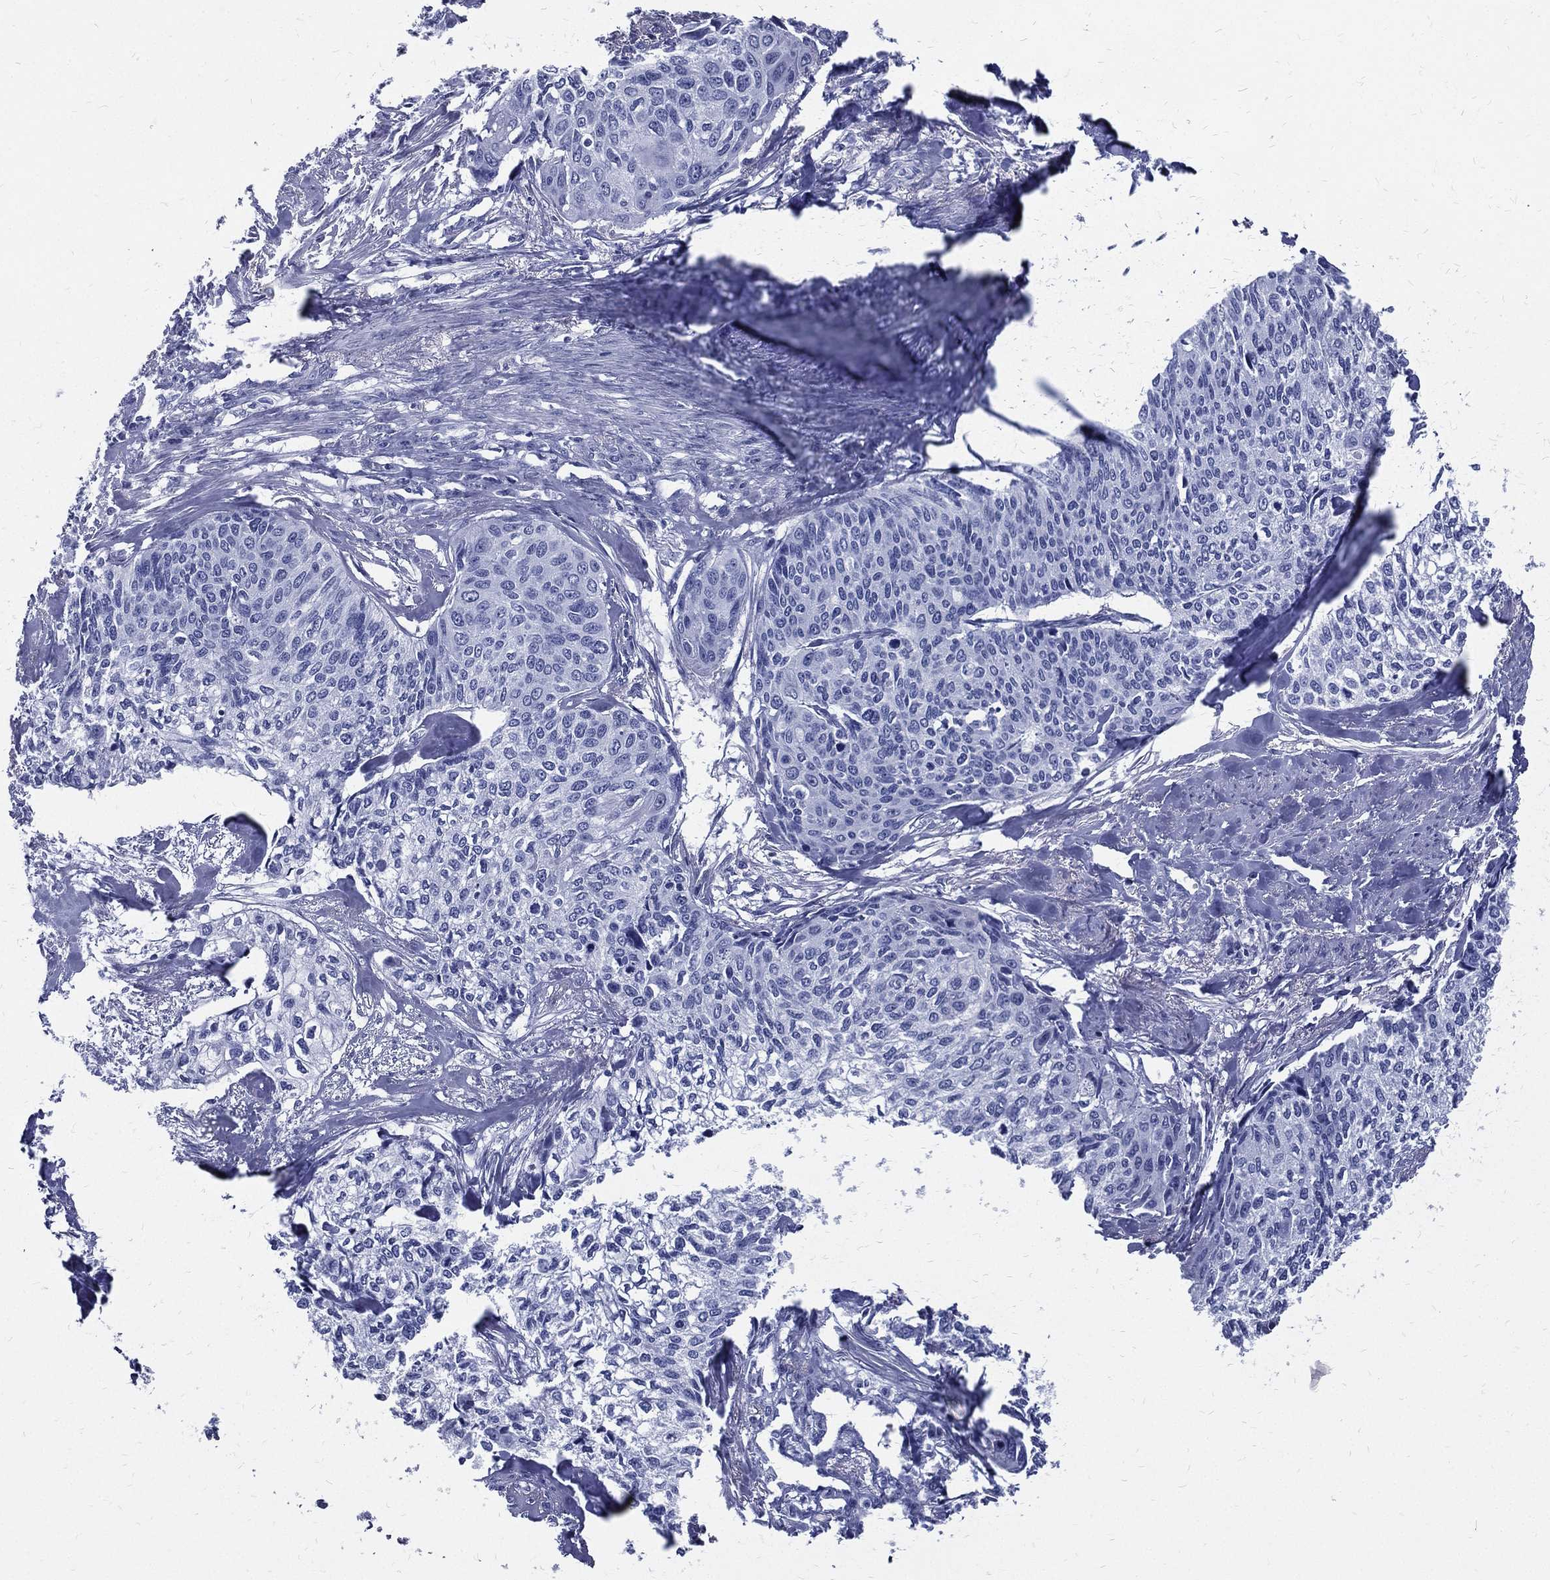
{"staining": {"intensity": "negative", "quantity": "none", "location": "none"}, "tissue": "cervical cancer", "cell_type": "Tumor cells", "image_type": "cancer", "snomed": [{"axis": "morphology", "description": "Squamous cell carcinoma, NOS"}, {"axis": "topography", "description": "Cervix"}], "caption": "This is a histopathology image of IHC staining of cervical cancer (squamous cell carcinoma), which shows no staining in tumor cells.", "gene": "RSPH4A", "patient": {"sex": "female", "age": 58}}